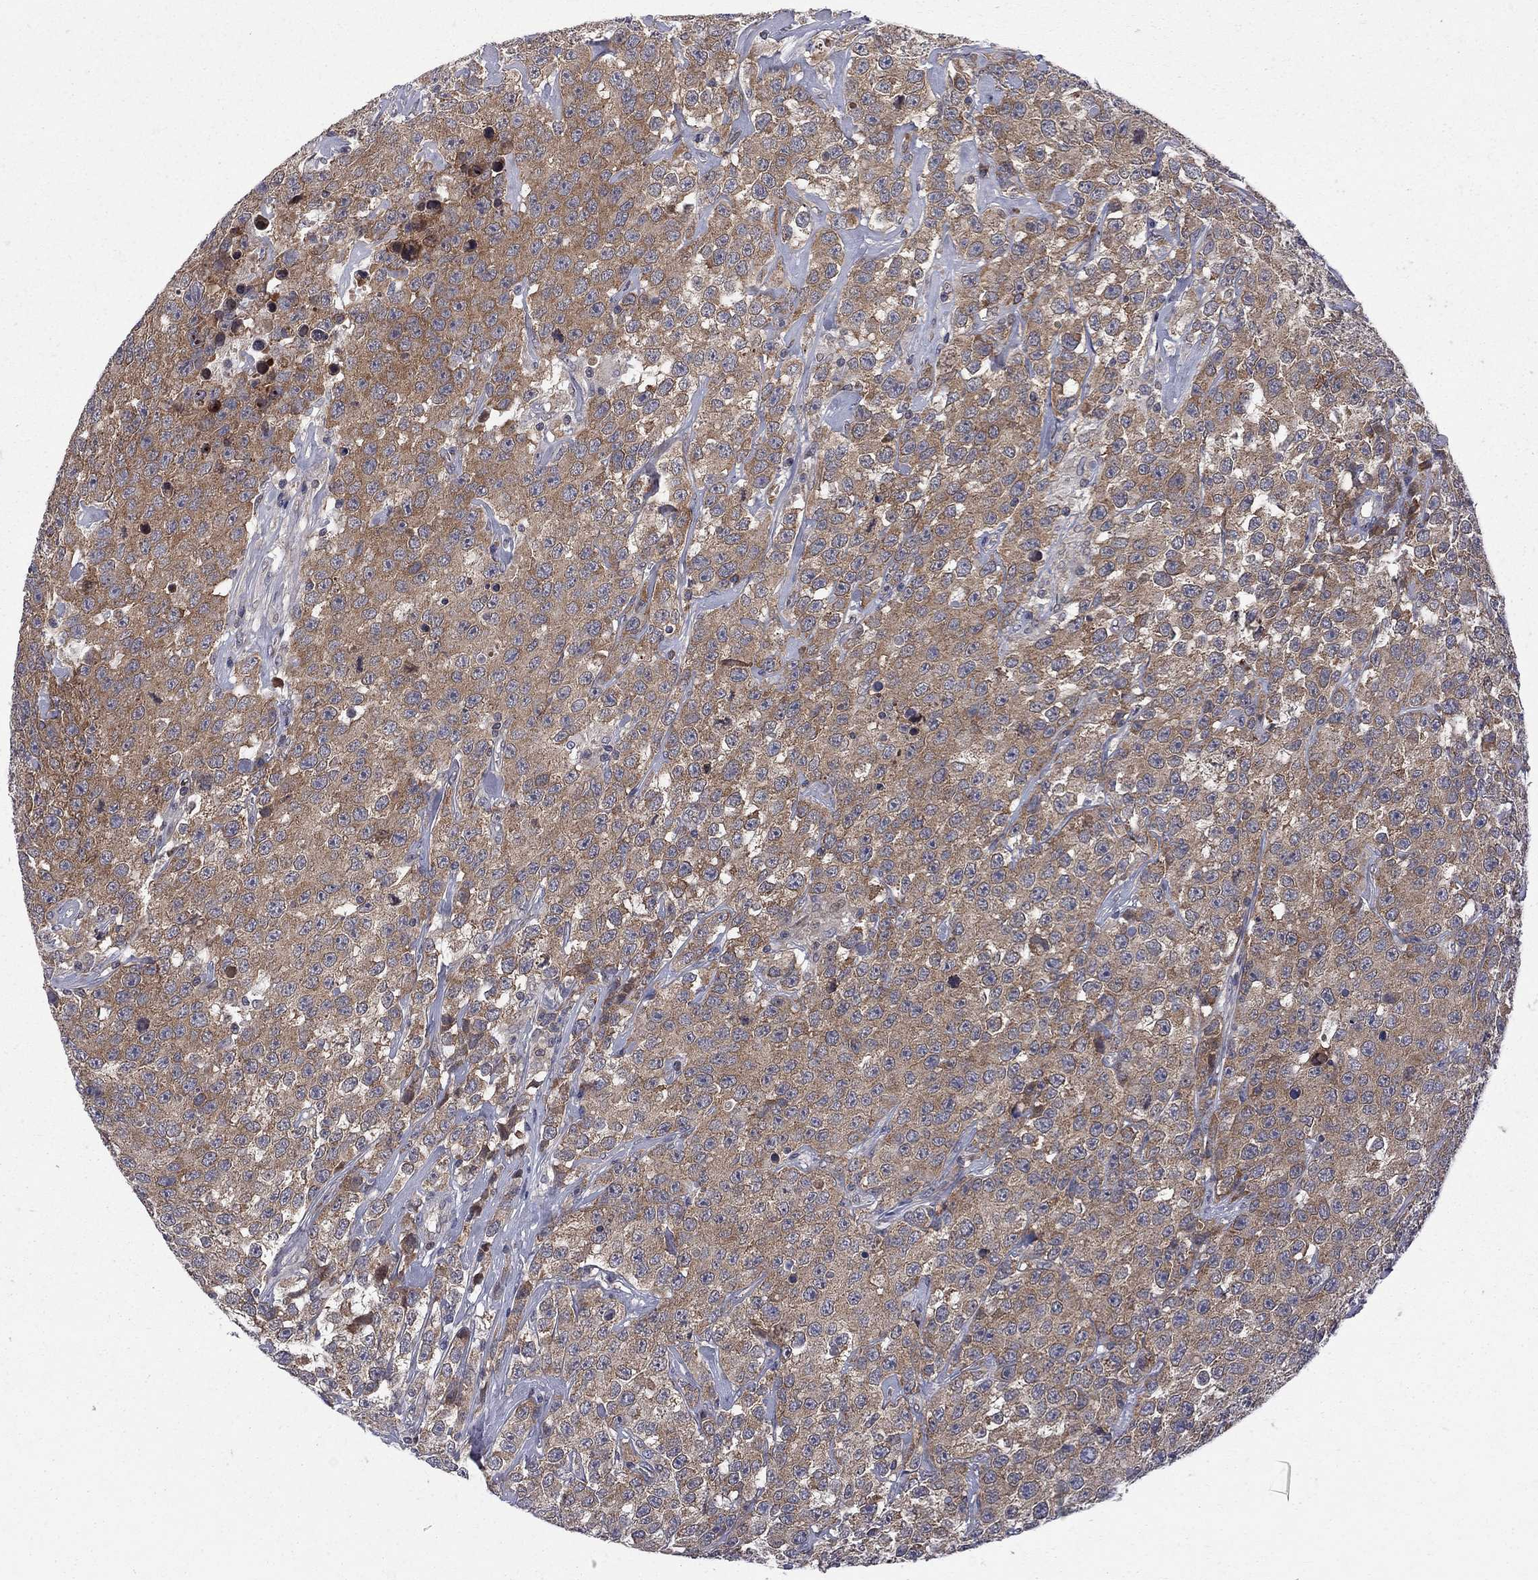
{"staining": {"intensity": "moderate", "quantity": ">75%", "location": "cytoplasmic/membranous"}, "tissue": "testis cancer", "cell_type": "Tumor cells", "image_type": "cancer", "snomed": [{"axis": "morphology", "description": "Seminoma, NOS"}, {"axis": "topography", "description": "Testis"}], "caption": "Seminoma (testis) stained for a protein (brown) shows moderate cytoplasmic/membranous positive expression in approximately >75% of tumor cells.", "gene": "CNOT11", "patient": {"sex": "male", "age": 59}}